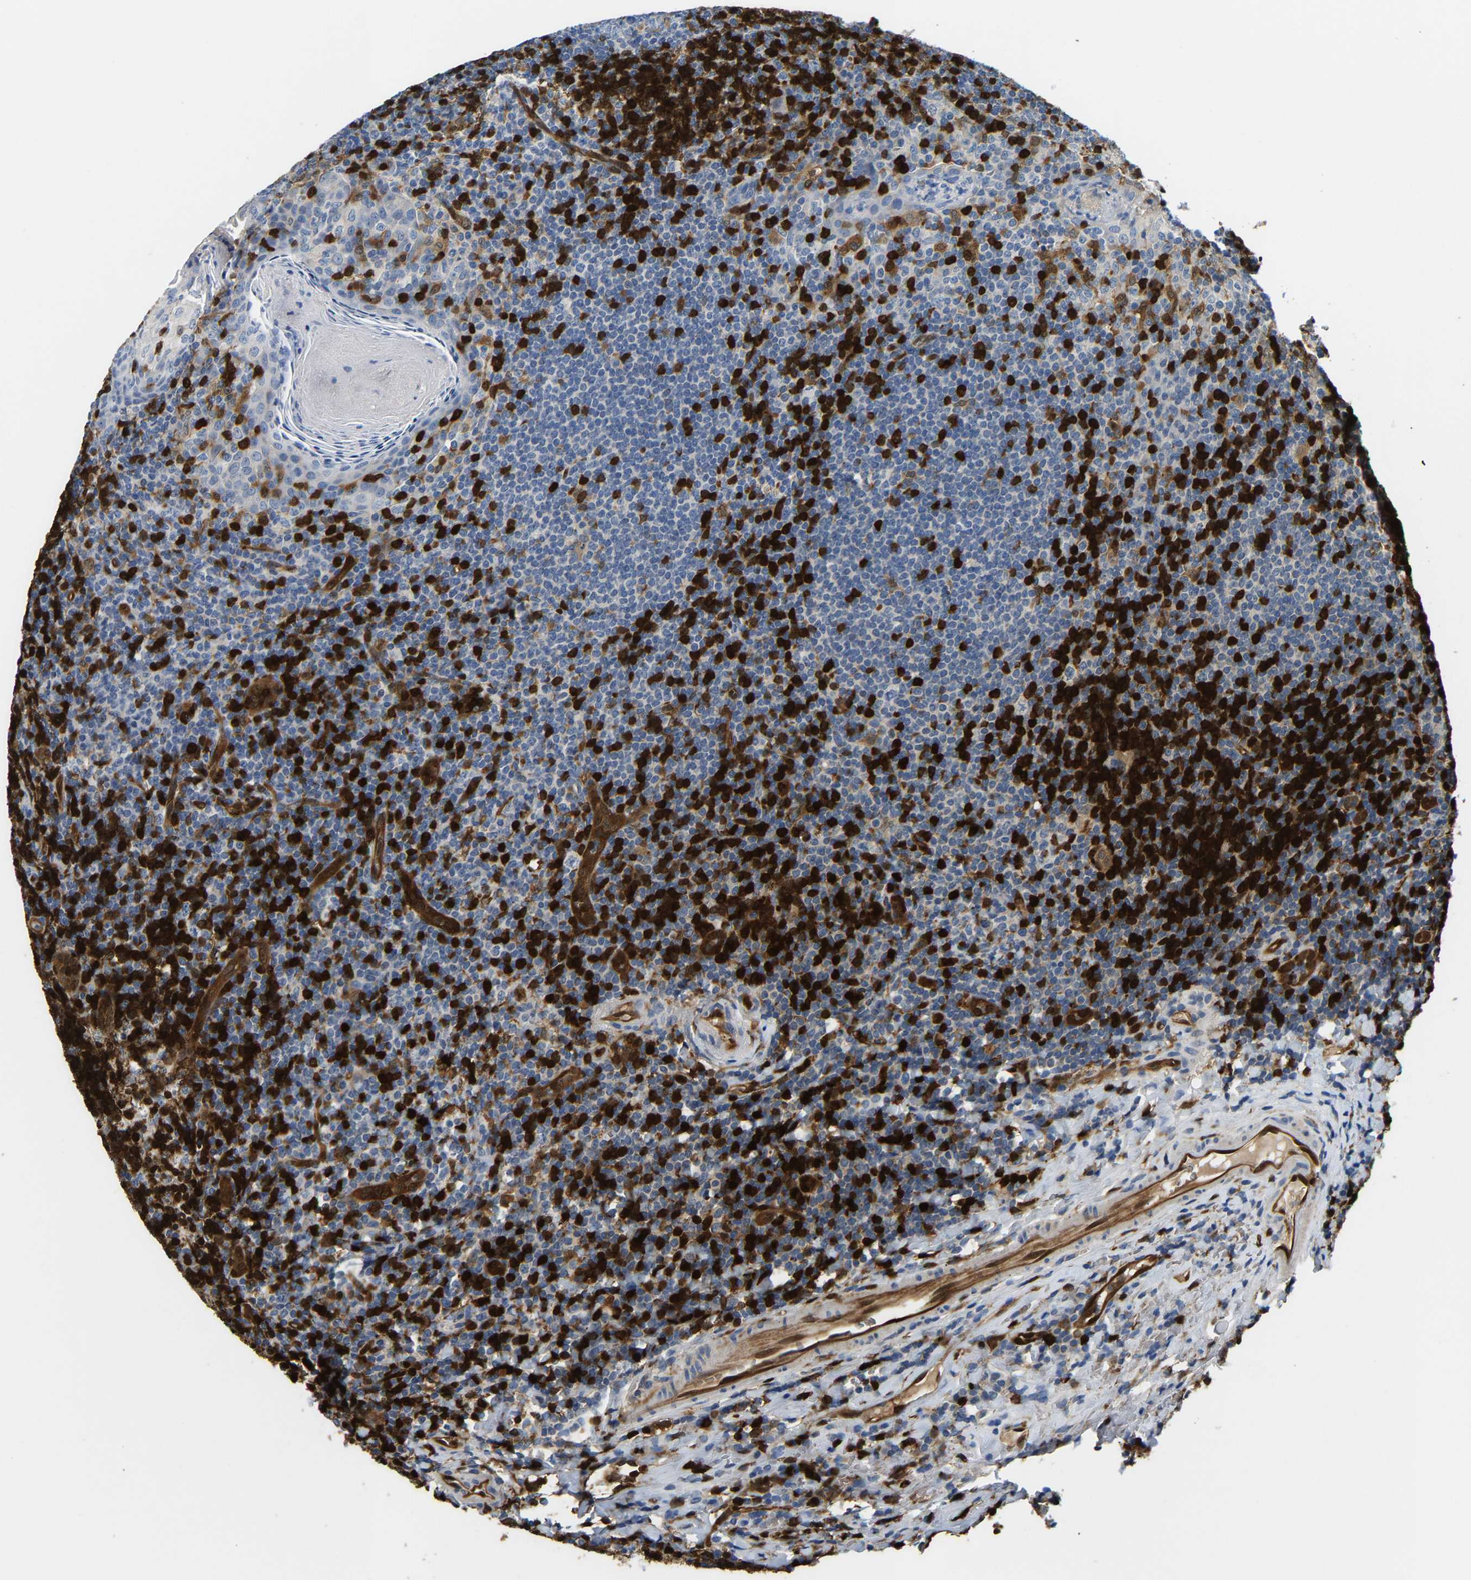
{"staining": {"intensity": "strong", "quantity": "<25%", "location": "cytoplasmic/membranous,nuclear"}, "tissue": "tonsil", "cell_type": "Germinal center cells", "image_type": "normal", "snomed": [{"axis": "morphology", "description": "Normal tissue, NOS"}, {"axis": "topography", "description": "Tonsil"}], "caption": "Strong cytoplasmic/membranous,nuclear positivity for a protein is appreciated in about <25% of germinal center cells of benign tonsil using immunohistochemistry (IHC).", "gene": "GIMAP7", "patient": {"sex": "male", "age": 37}}